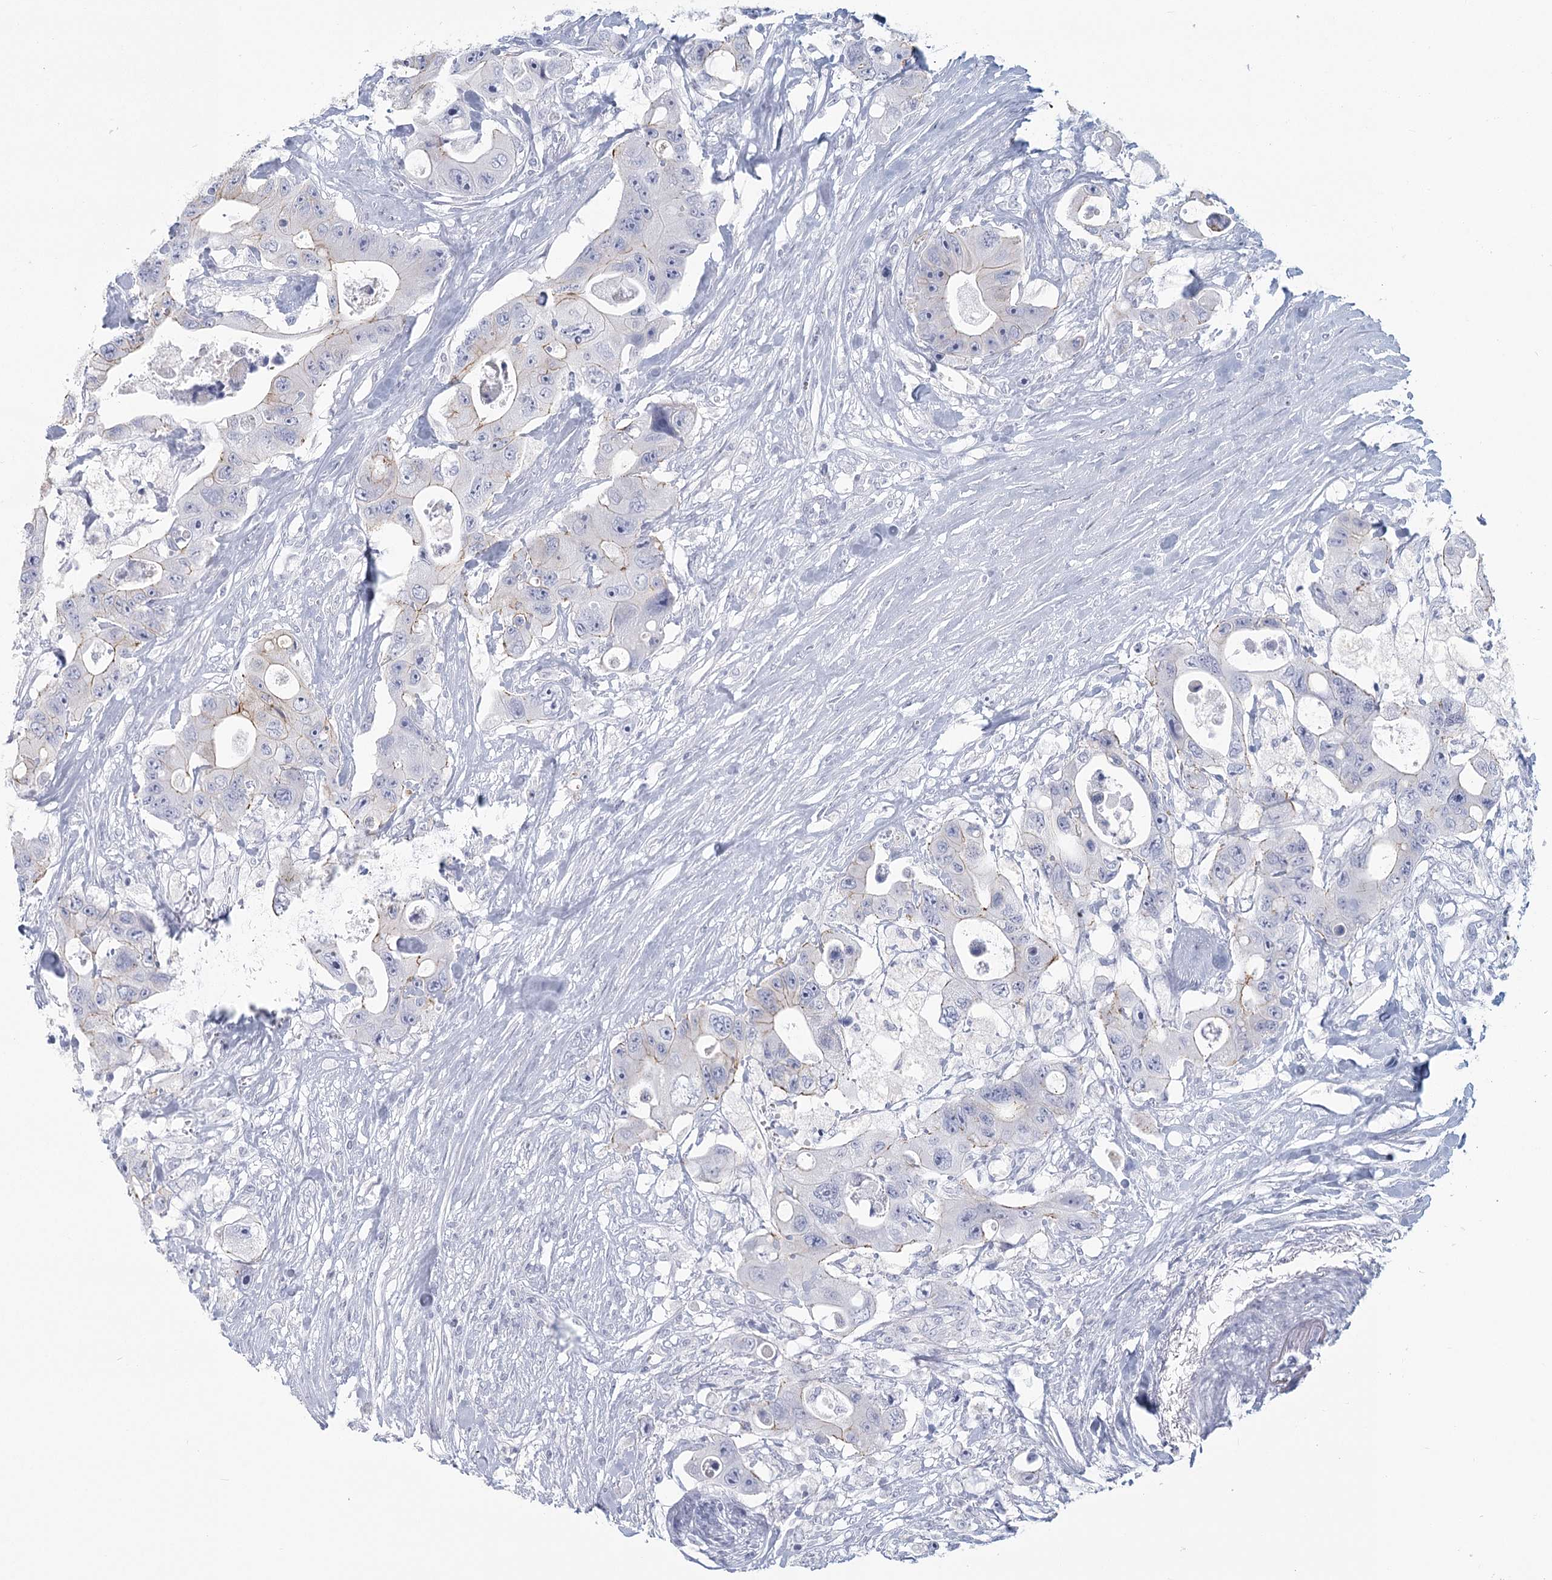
{"staining": {"intensity": "weak", "quantity": "<25%", "location": "cytoplasmic/membranous"}, "tissue": "colorectal cancer", "cell_type": "Tumor cells", "image_type": "cancer", "snomed": [{"axis": "morphology", "description": "Adenocarcinoma, NOS"}, {"axis": "topography", "description": "Colon"}], "caption": "Tumor cells show no significant protein expression in colorectal adenocarcinoma.", "gene": "WNT8B", "patient": {"sex": "female", "age": 46}}